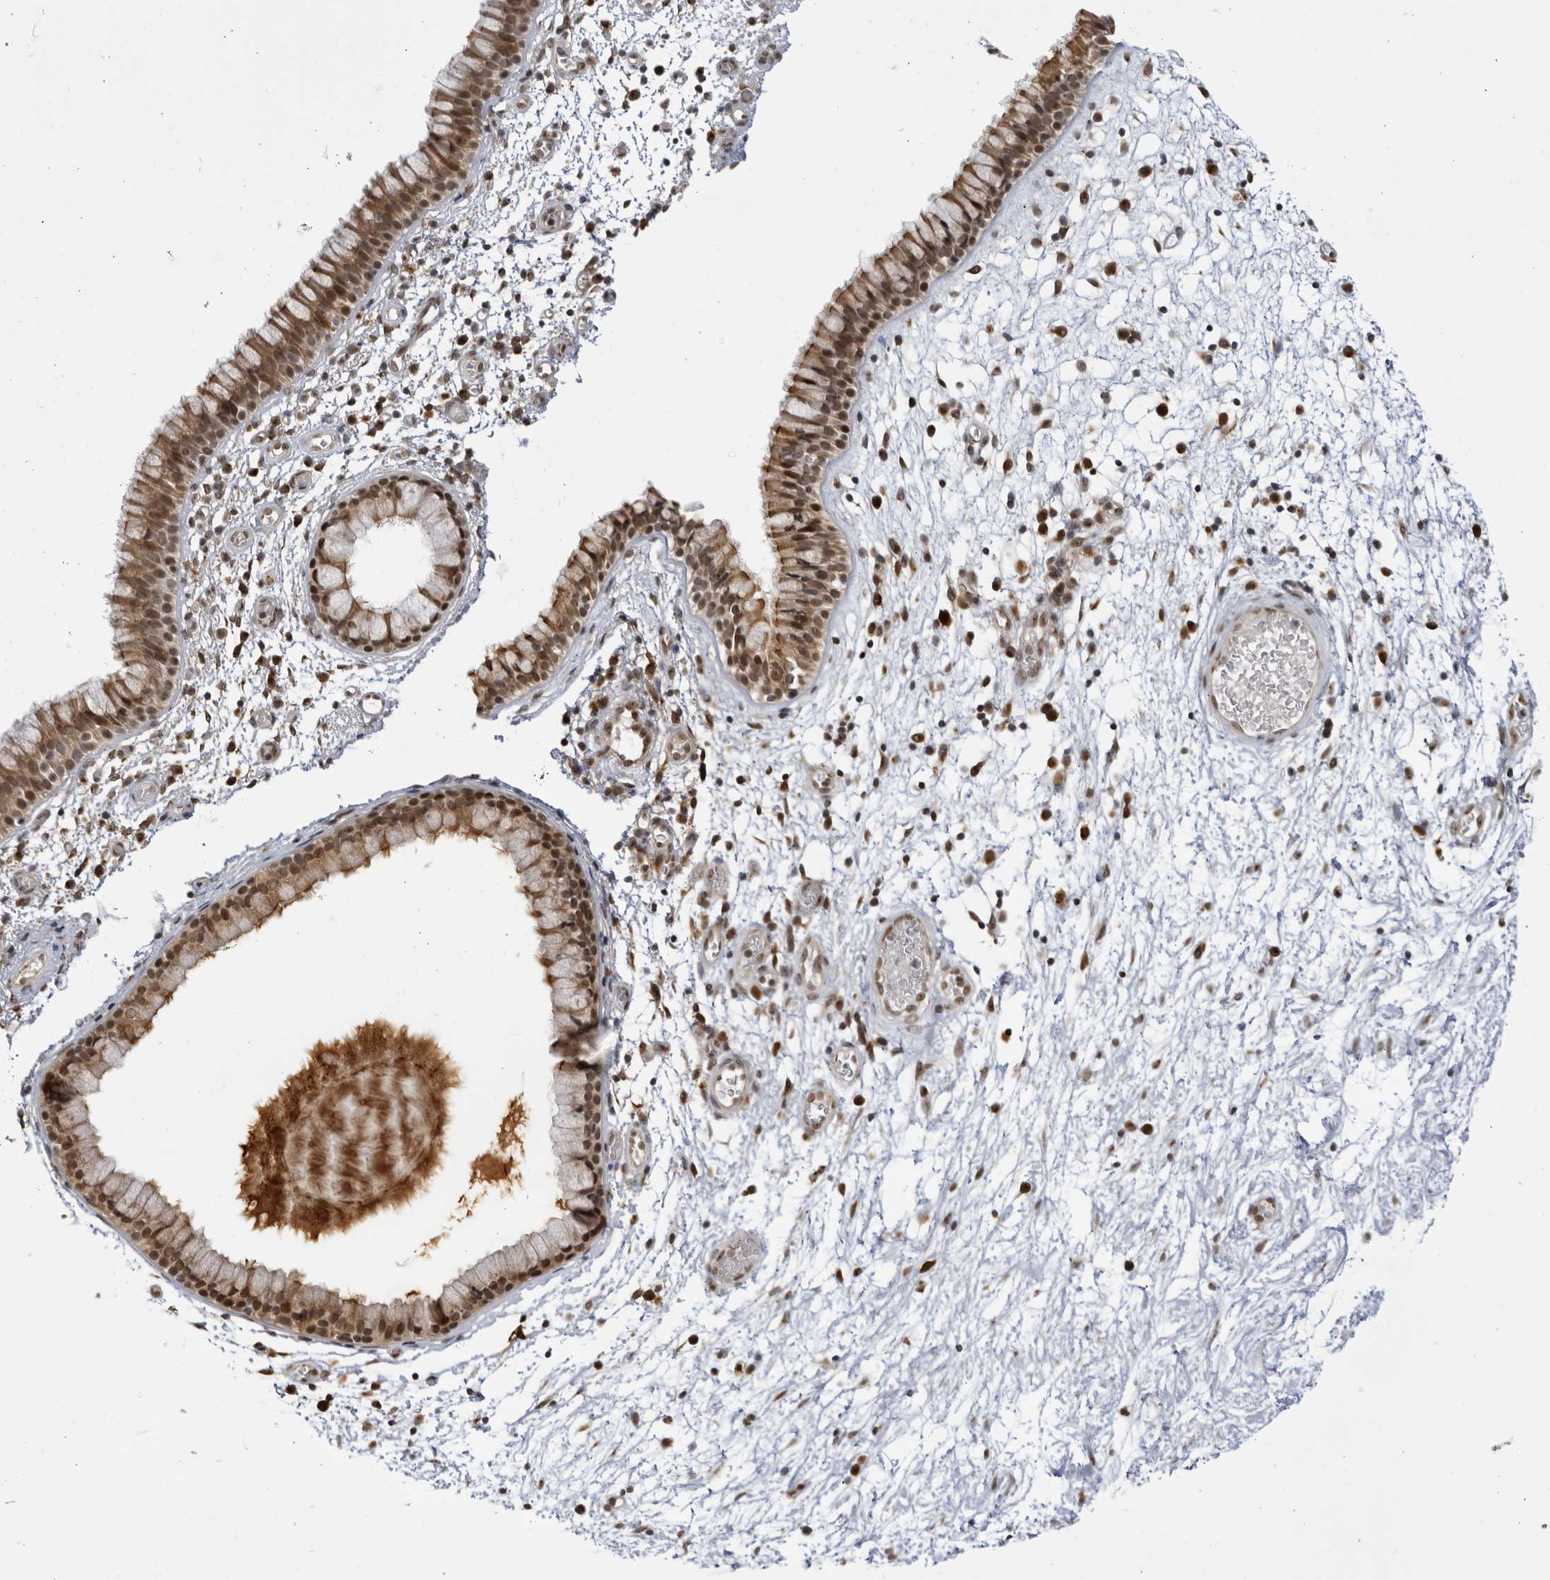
{"staining": {"intensity": "moderate", "quantity": ">75%", "location": "cytoplasmic/membranous,nuclear"}, "tissue": "nasopharynx", "cell_type": "Respiratory epithelial cells", "image_type": "normal", "snomed": [{"axis": "morphology", "description": "Normal tissue, NOS"}, {"axis": "morphology", "description": "Inflammation, NOS"}, {"axis": "topography", "description": "Nasopharynx"}], "caption": "Protein staining by IHC reveals moderate cytoplasmic/membranous,nuclear expression in about >75% of respiratory epithelial cells in normal nasopharynx. Nuclei are stained in blue.", "gene": "RASGEF1C", "patient": {"sex": "male", "age": 48}}